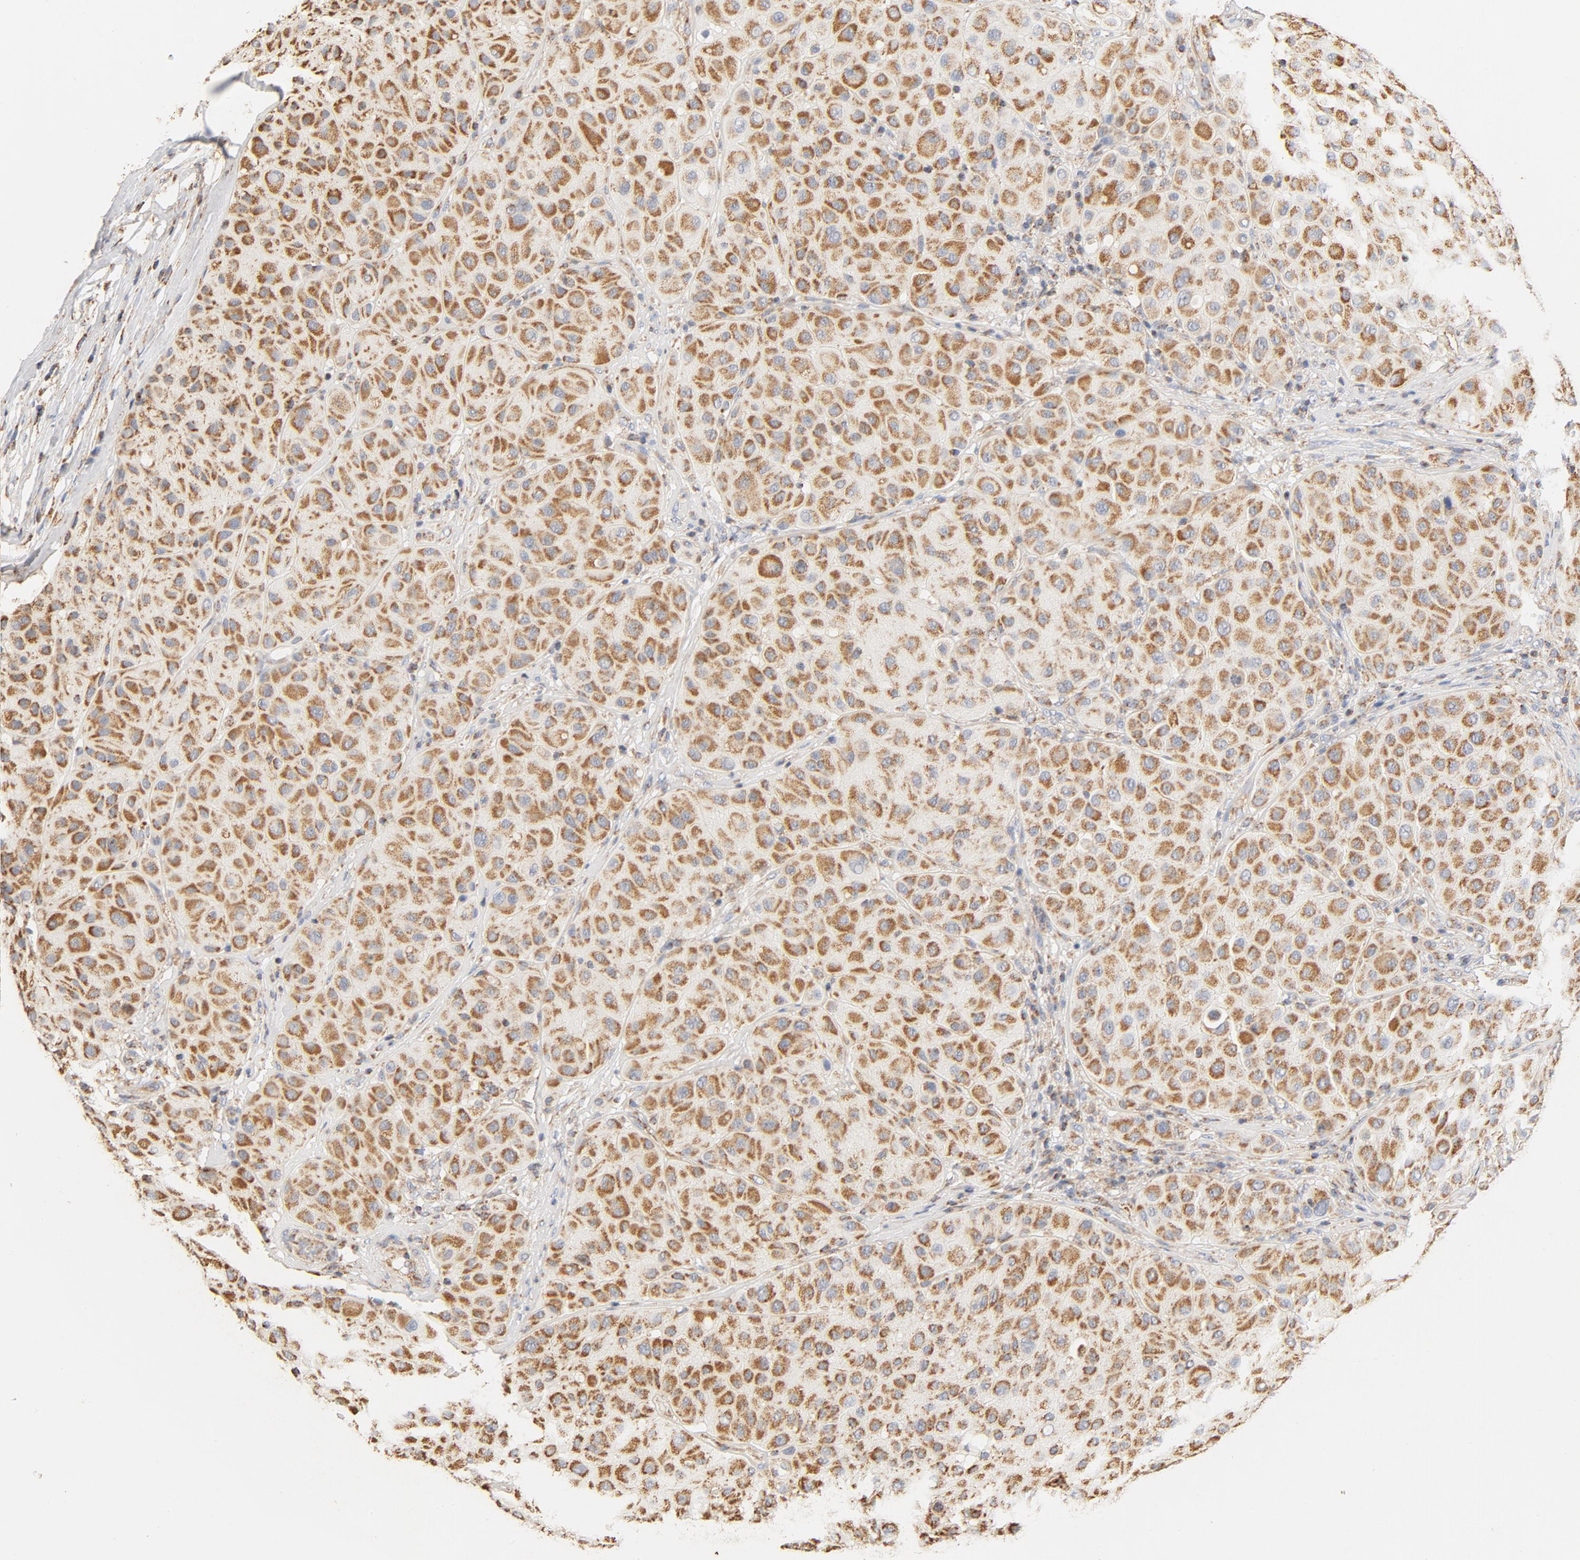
{"staining": {"intensity": "moderate", "quantity": ">75%", "location": "cytoplasmic/membranous"}, "tissue": "melanoma", "cell_type": "Tumor cells", "image_type": "cancer", "snomed": [{"axis": "morphology", "description": "Normal tissue, NOS"}, {"axis": "morphology", "description": "Malignant melanoma, Metastatic site"}, {"axis": "topography", "description": "Skin"}], "caption": "Immunohistochemistry micrograph of melanoma stained for a protein (brown), which shows medium levels of moderate cytoplasmic/membranous staining in approximately >75% of tumor cells.", "gene": "COX4I1", "patient": {"sex": "male", "age": 41}}